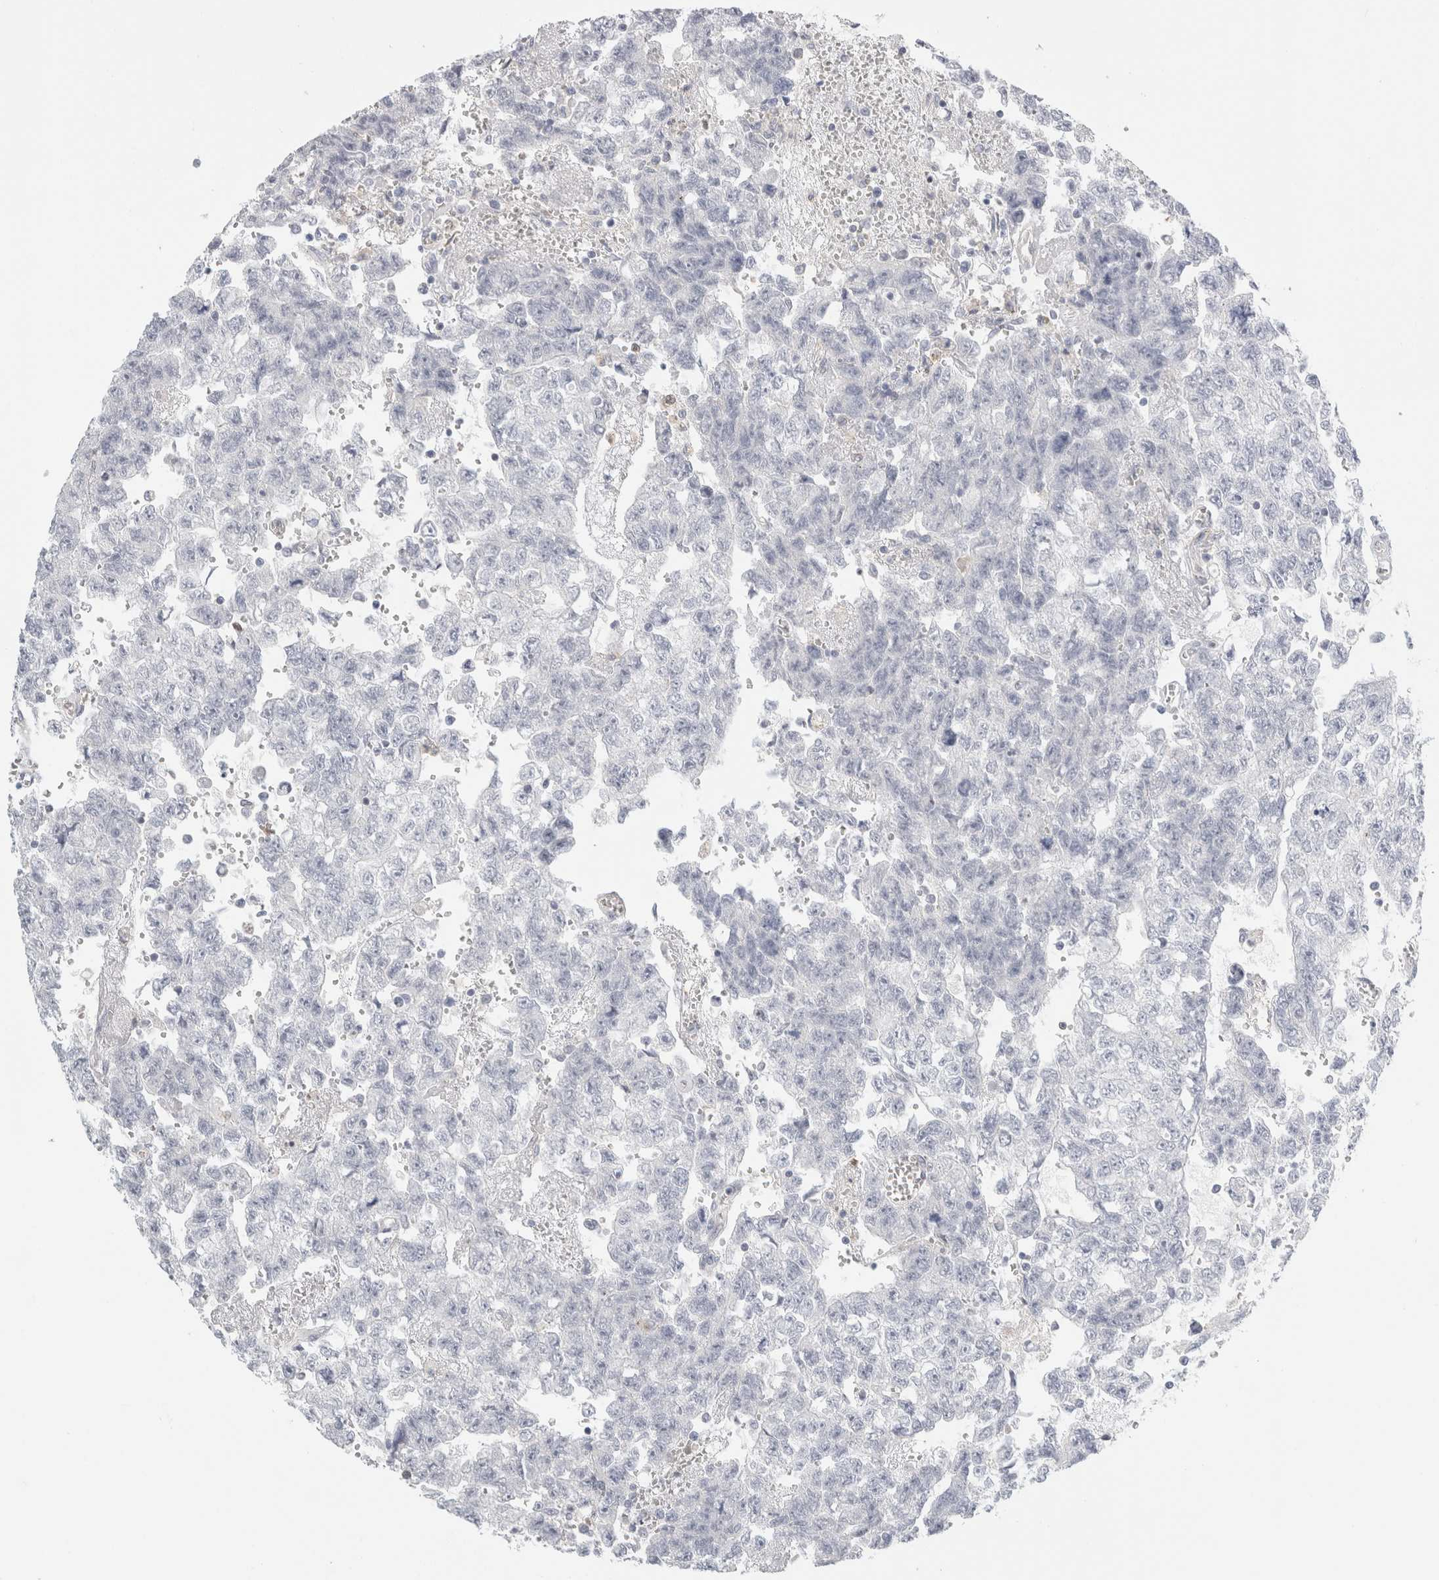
{"staining": {"intensity": "negative", "quantity": "none", "location": "none"}, "tissue": "testis cancer", "cell_type": "Tumor cells", "image_type": "cancer", "snomed": [{"axis": "morphology", "description": "Seminoma, NOS"}, {"axis": "morphology", "description": "Carcinoma, Embryonal, NOS"}, {"axis": "topography", "description": "Testis"}], "caption": "Tumor cells show no significant protein positivity in testis cancer. (Stains: DAB (3,3'-diaminobenzidine) IHC with hematoxylin counter stain, Microscopy: brightfield microscopy at high magnification).", "gene": "P2RY2", "patient": {"sex": "male", "age": 38}}